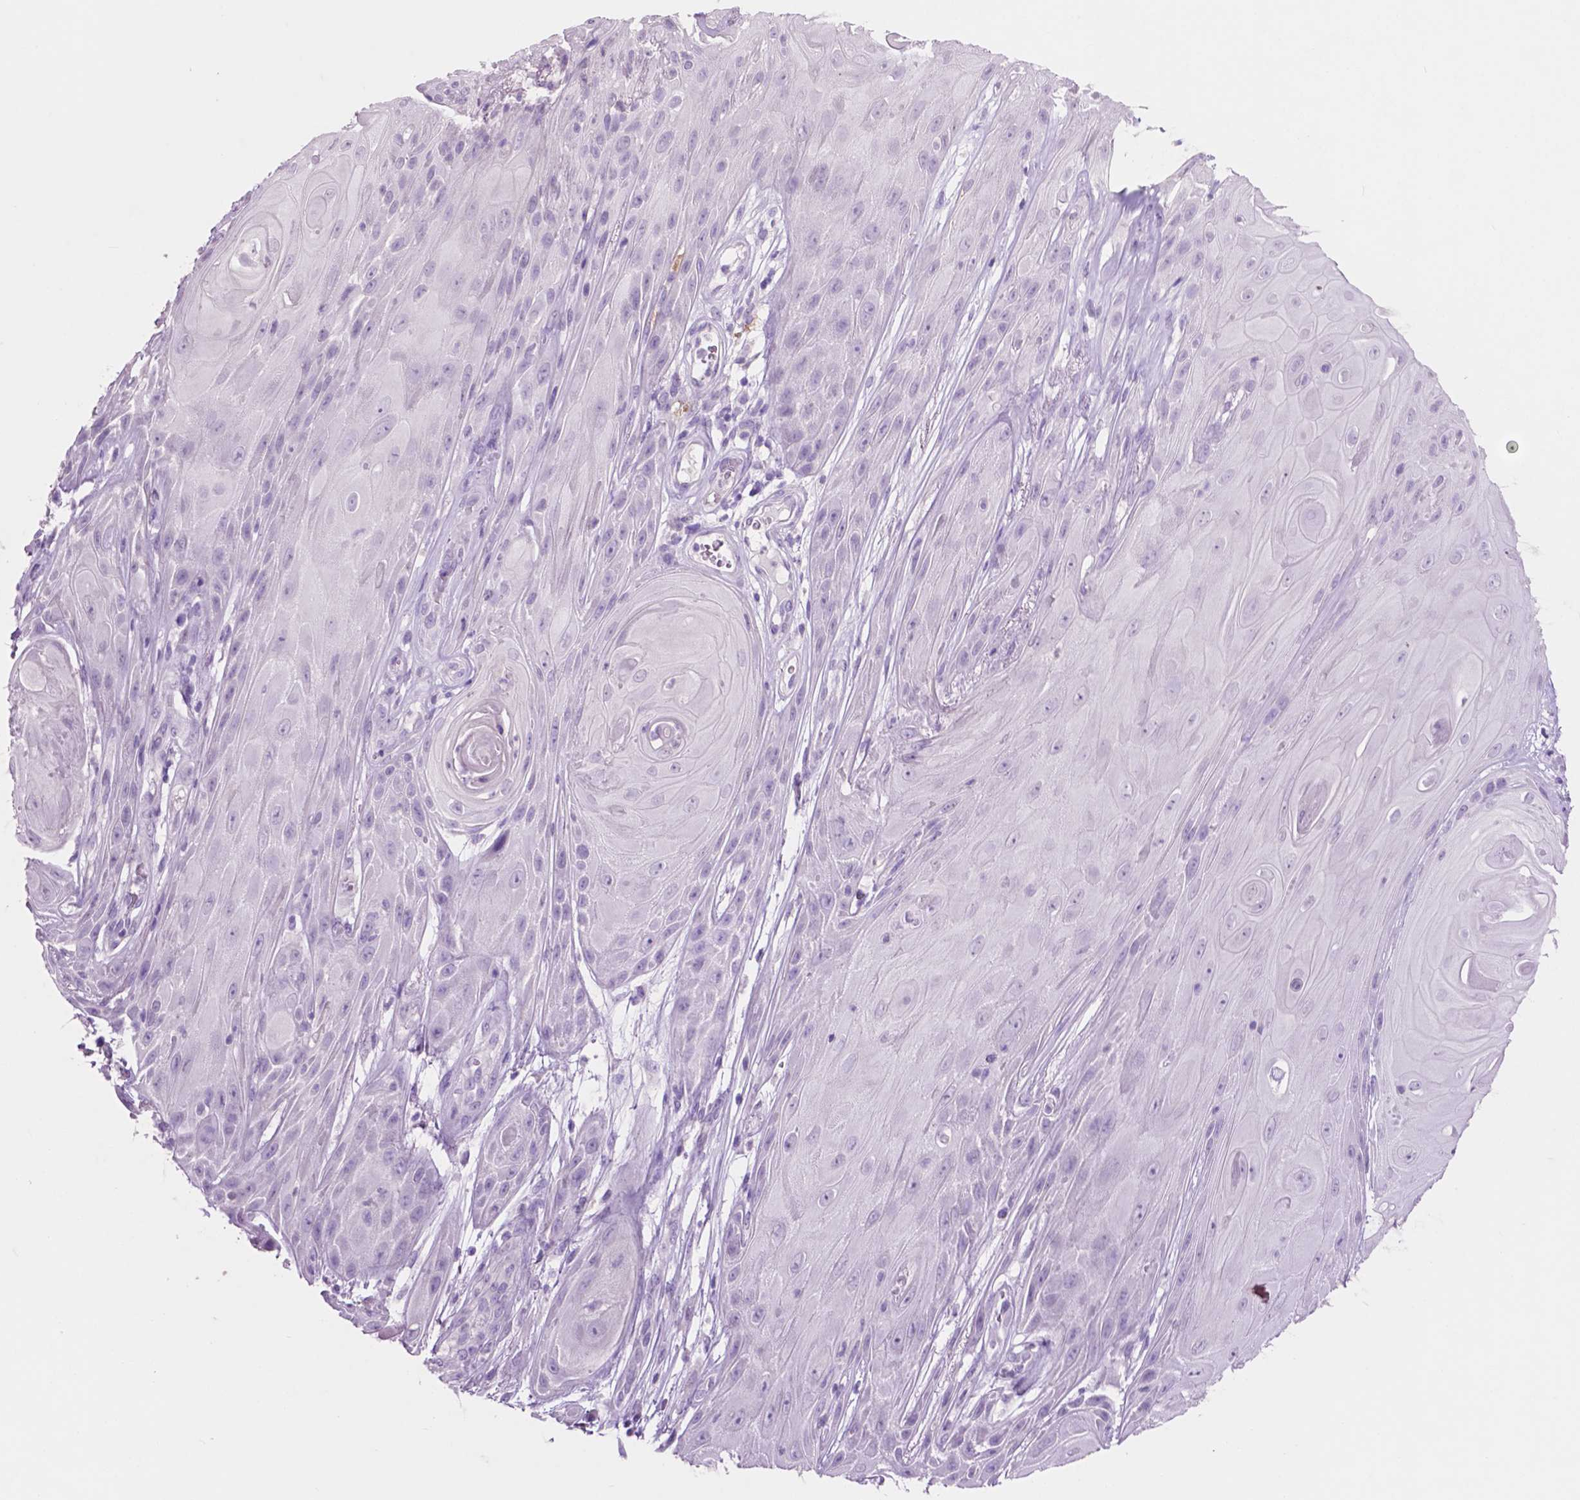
{"staining": {"intensity": "negative", "quantity": "none", "location": "none"}, "tissue": "skin cancer", "cell_type": "Tumor cells", "image_type": "cancer", "snomed": [{"axis": "morphology", "description": "Squamous cell carcinoma, NOS"}, {"axis": "topography", "description": "Skin"}], "caption": "There is no significant positivity in tumor cells of squamous cell carcinoma (skin). Nuclei are stained in blue.", "gene": "IDO1", "patient": {"sex": "male", "age": 62}}